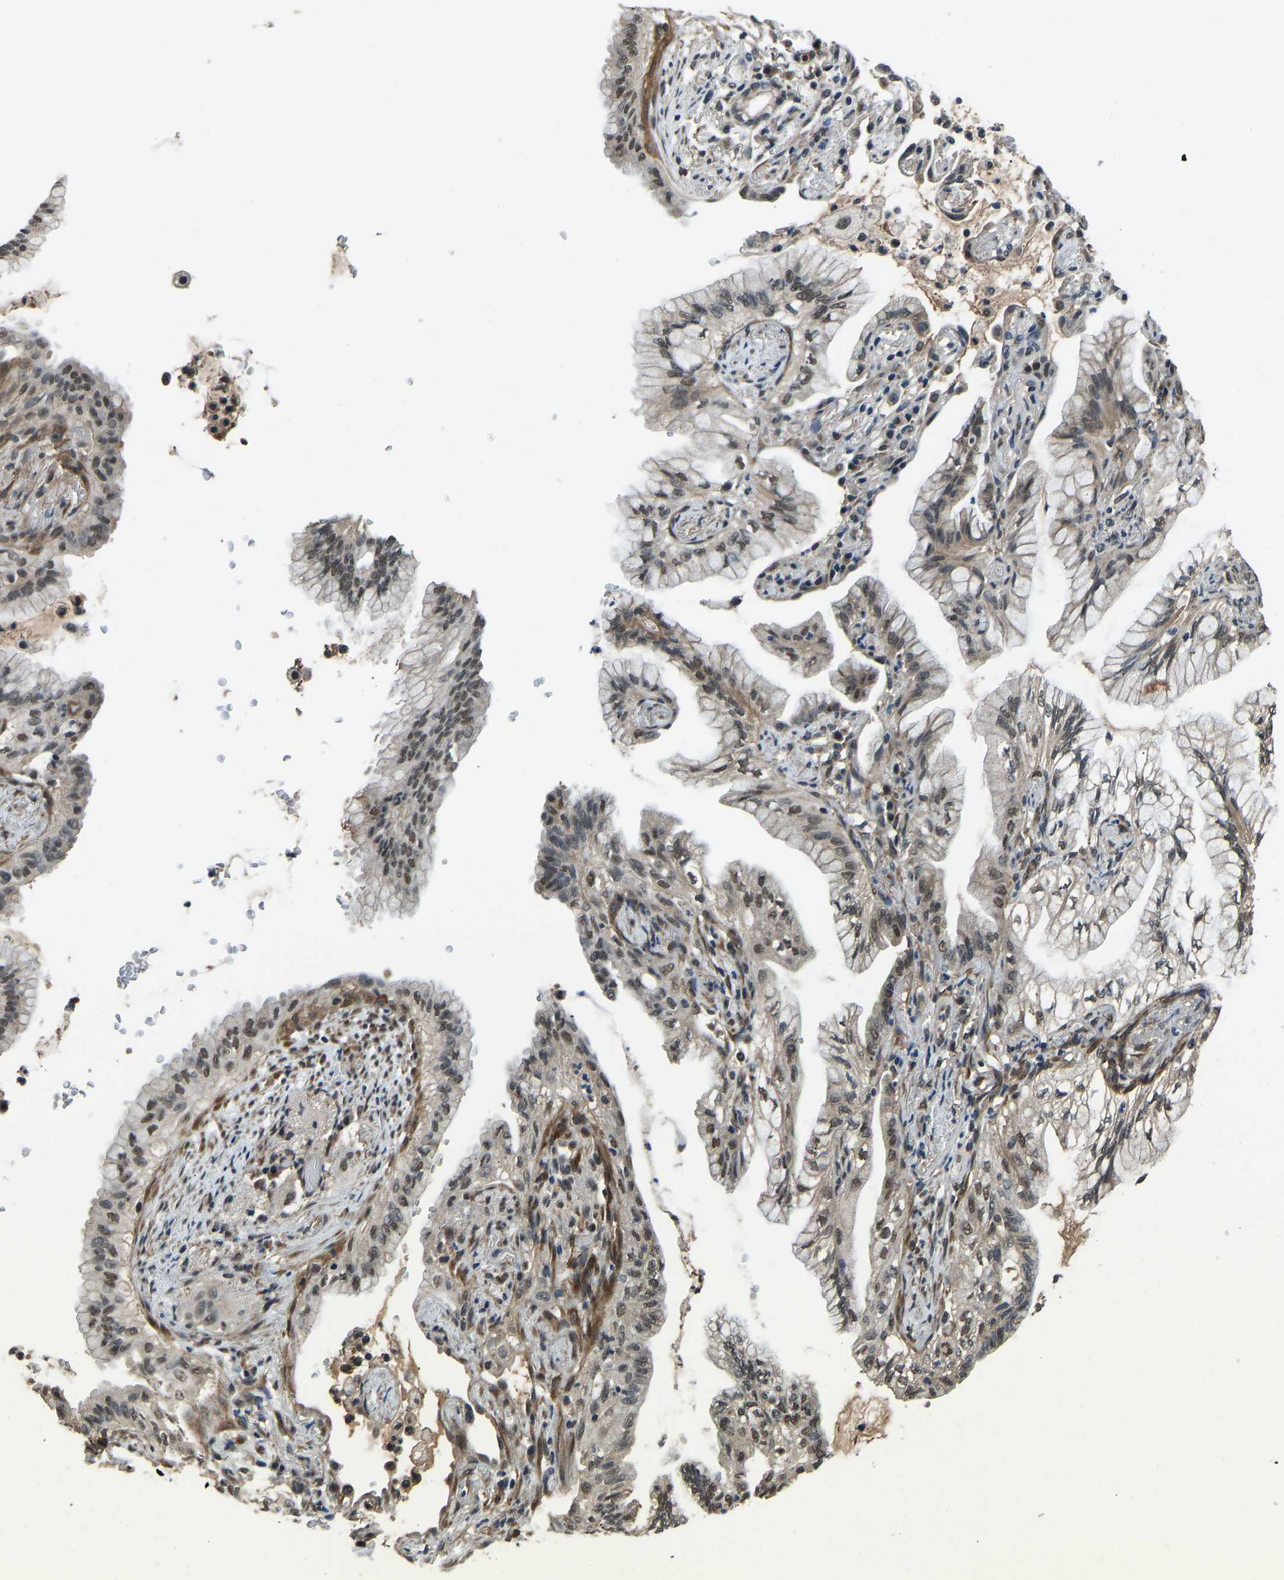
{"staining": {"intensity": "moderate", "quantity": ">75%", "location": "cytoplasmic/membranous,nuclear"}, "tissue": "lung cancer", "cell_type": "Tumor cells", "image_type": "cancer", "snomed": [{"axis": "morphology", "description": "Adenocarcinoma, NOS"}, {"axis": "topography", "description": "Lung"}], "caption": "Immunohistochemical staining of human lung cancer (adenocarcinoma) reveals medium levels of moderate cytoplasmic/membranous and nuclear protein expression in approximately >75% of tumor cells. The protein of interest is stained brown, and the nuclei are stained in blue (DAB IHC with brightfield microscopy, high magnification).", "gene": "TOX4", "patient": {"sex": "female", "age": 70}}